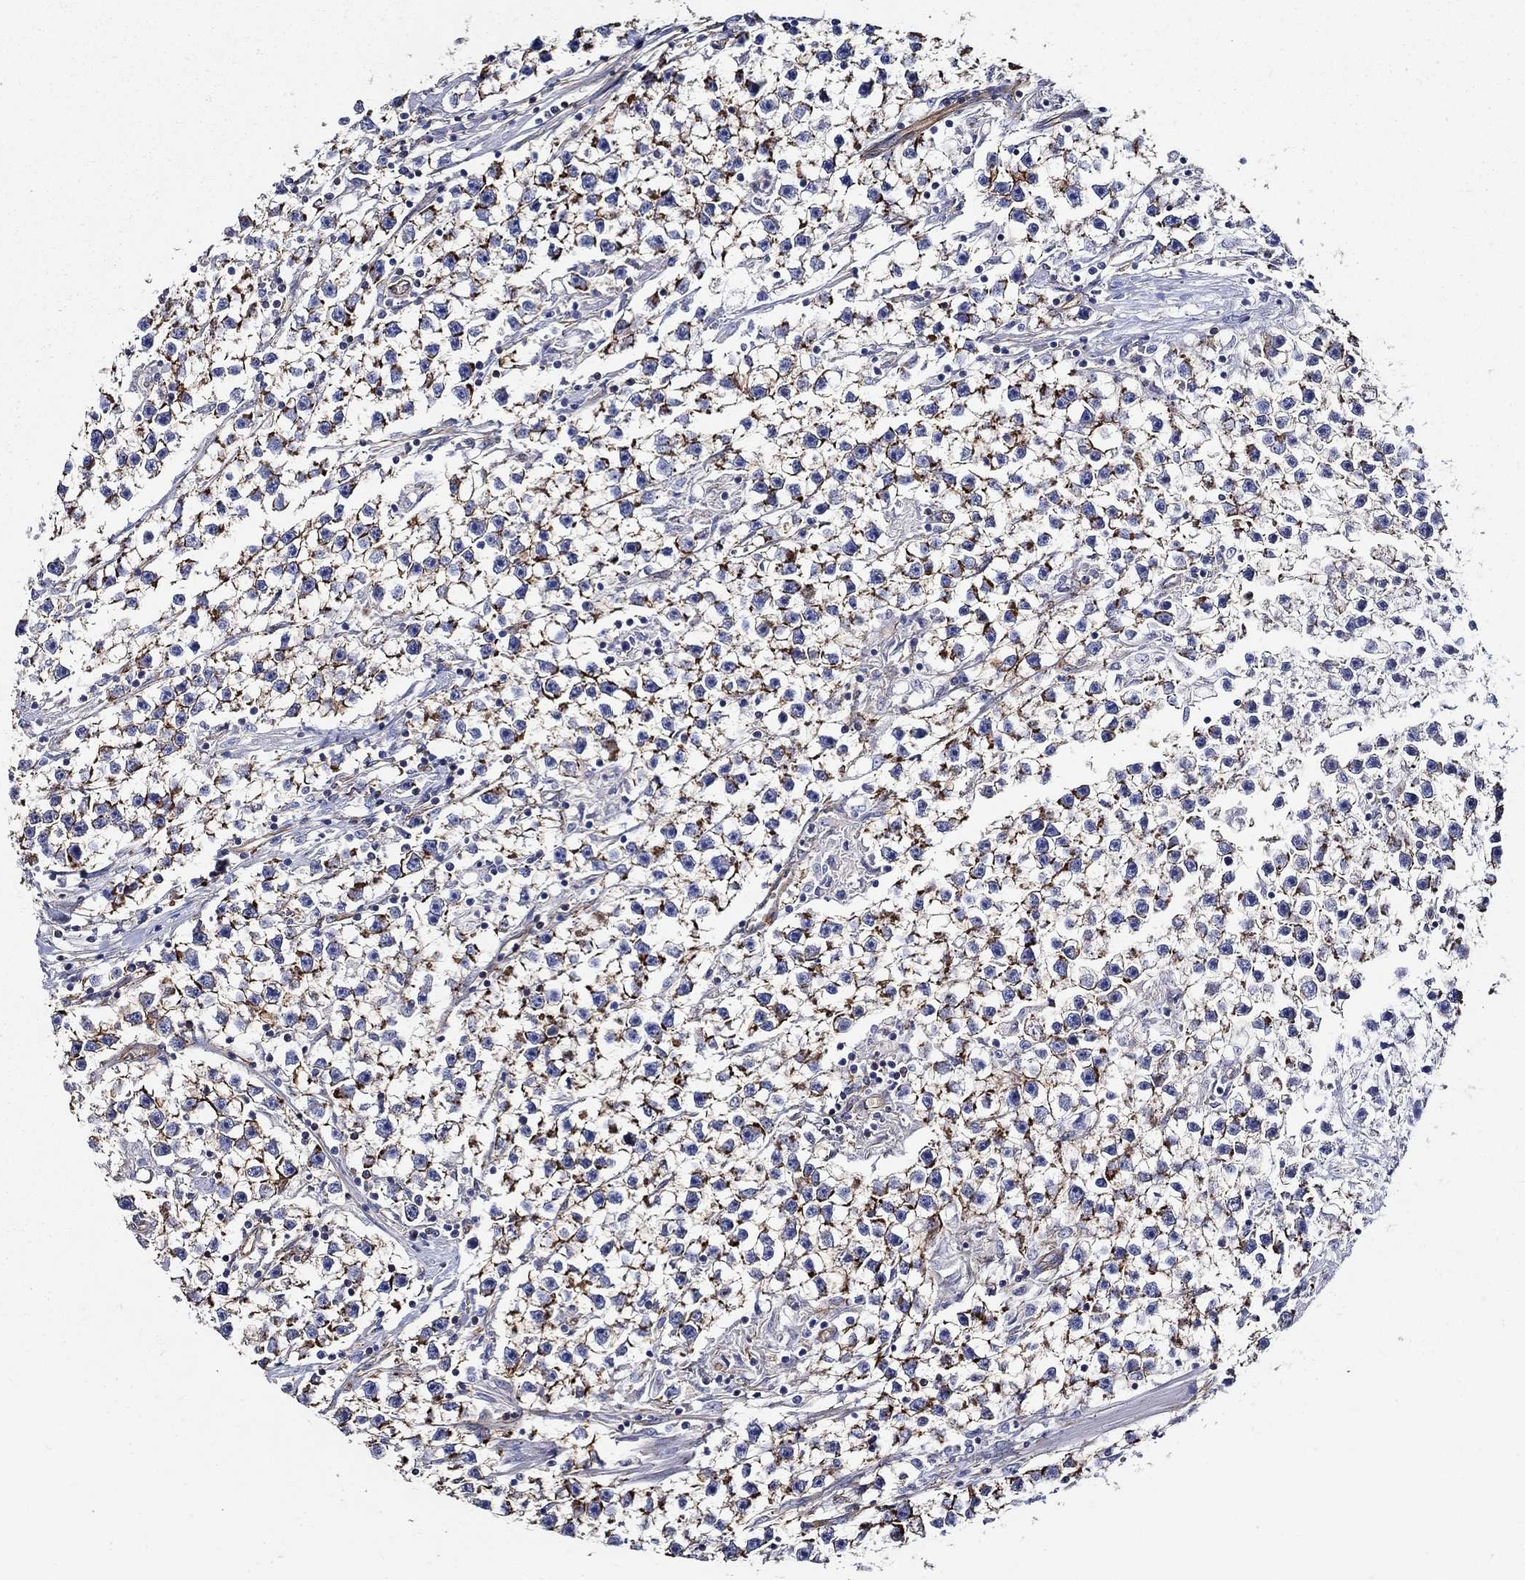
{"staining": {"intensity": "strong", "quantity": ">75%", "location": "cytoplasmic/membranous"}, "tissue": "testis cancer", "cell_type": "Tumor cells", "image_type": "cancer", "snomed": [{"axis": "morphology", "description": "Seminoma, NOS"}, {"axis": "topography", "description": "Testis"}], "caption": "Immunohistochemistry (IHC) of human testis cancer demonstrates high levels of strong cytoplasmic/membranous staining in about >75% of tumor cells. Using DAB (3,3'-diaminobenzidine) (brown) and hematoxylin (blue) stains, captured at high magnification using brightfield microscopy.", "gene": "APBB3", "patient": {"sex": "male", "age": 59}}